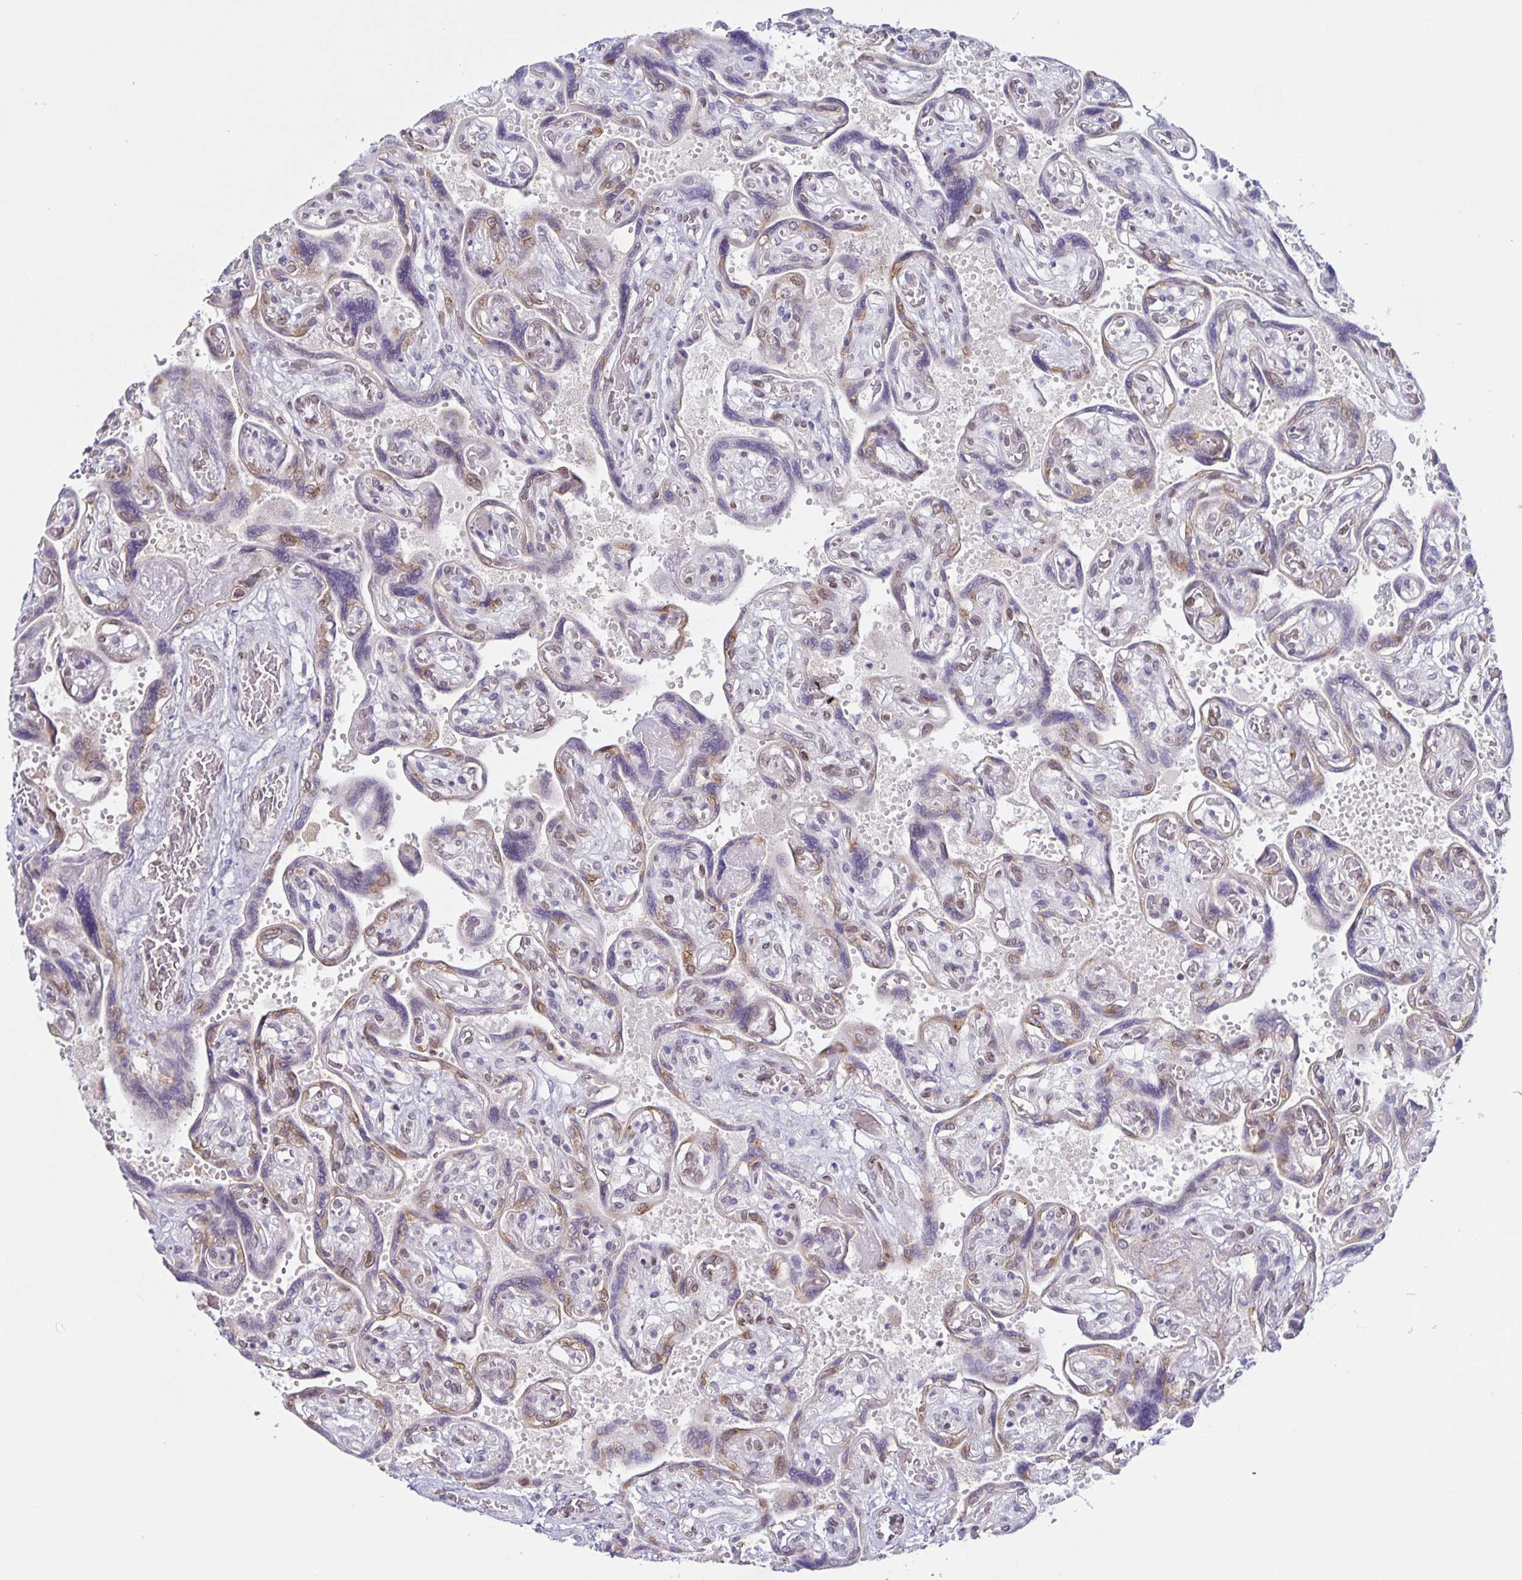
{"staining": {"intensity": "negative", "quantity": "none", "location": "none"}, "tissue": "placenta", "cell_type": "Decidual cells", "image_type": "normal", "snomed": [{"axis": "morphology", "description": "Normal tissue, NOS"}, {"axis": "topography", "description": "Placenta"}], "caption": "The image displays no significant positivity in decidual cells of placenta.", "gene": "SYNE2", "patient": {"sex": "female", "age": 32}}